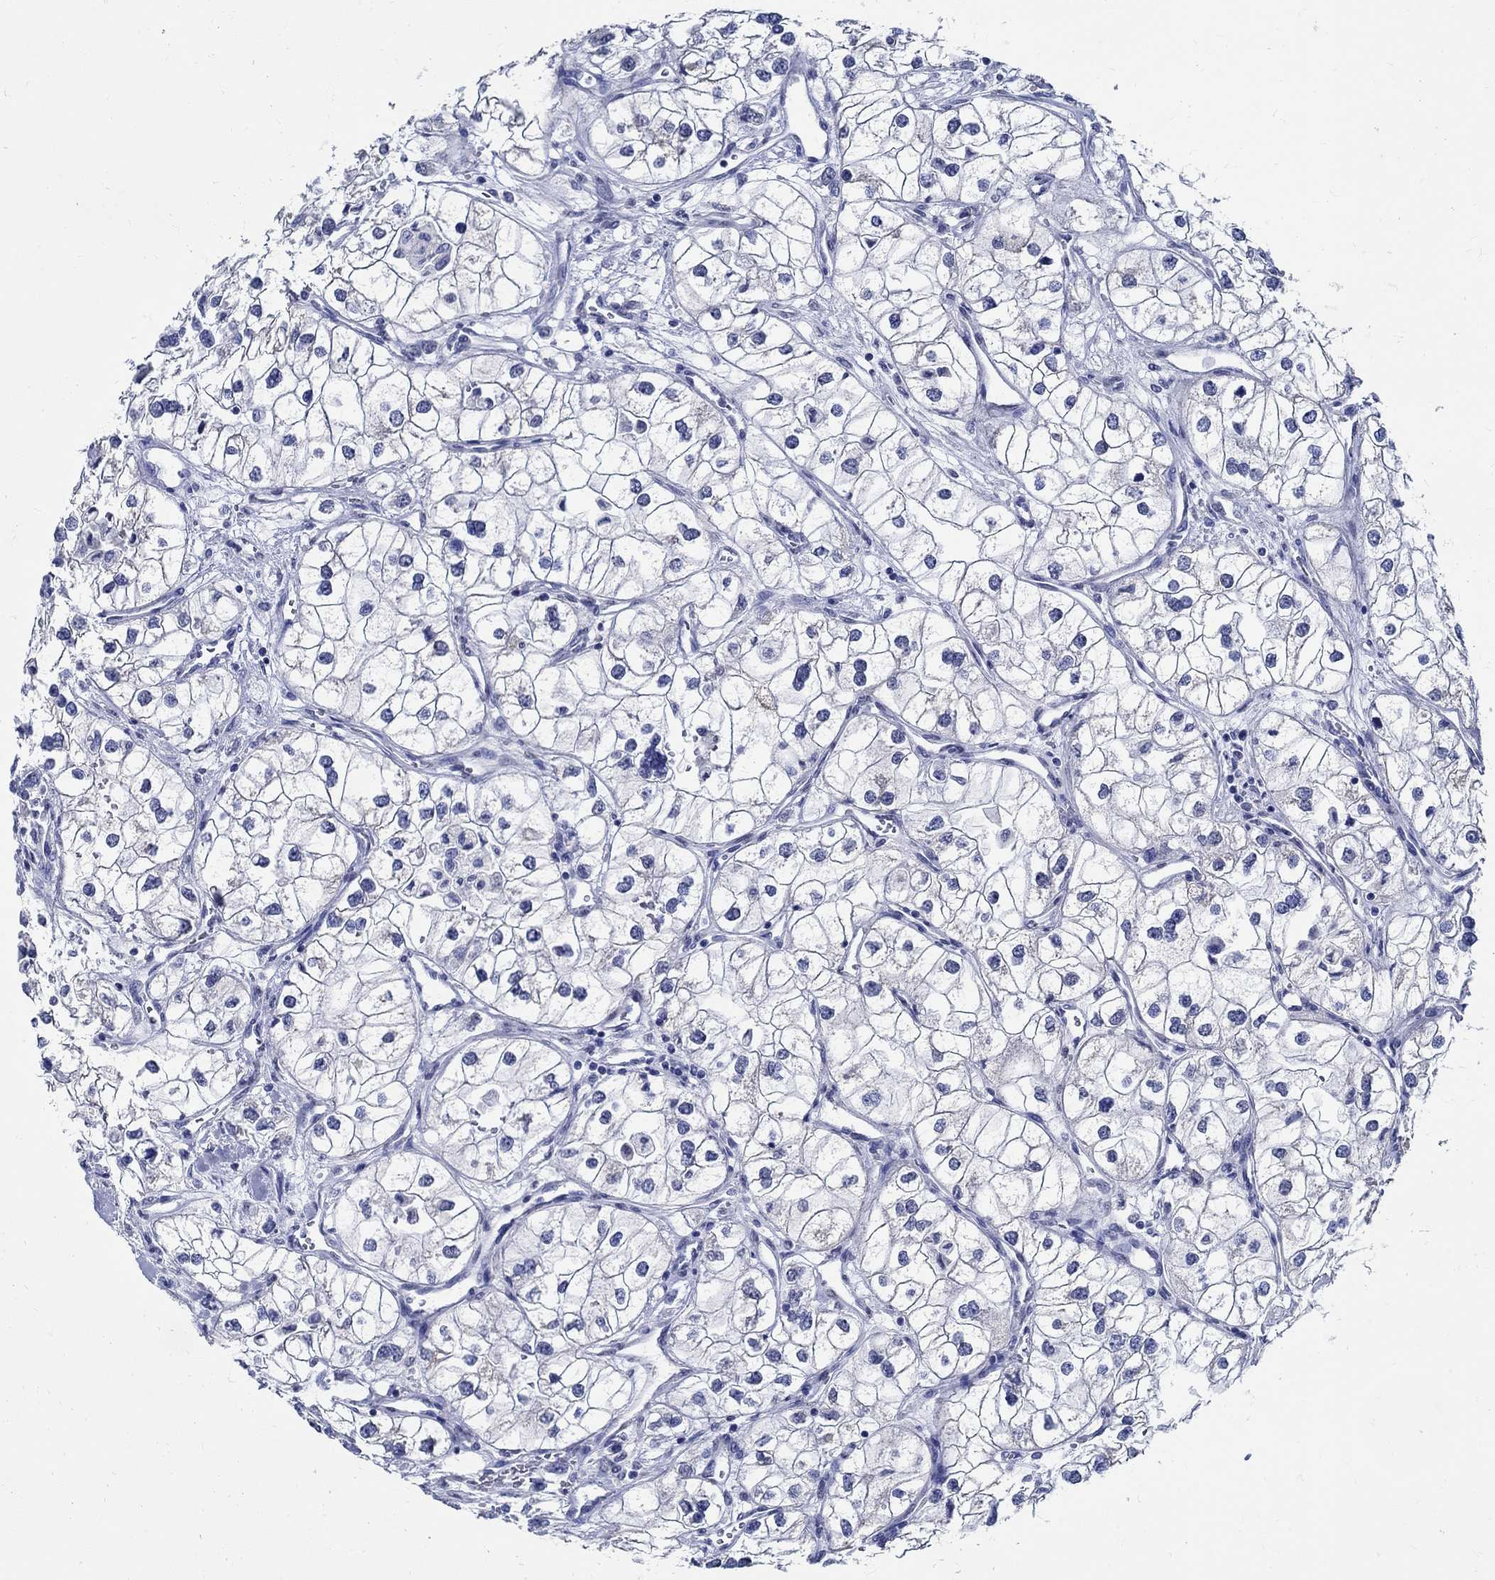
{"staining": {"intensity": "negative", "quantity": "none", "location": "none"}, "tissue": "renal cancer", "cell_type": "Tumor cells", "image_type": "cancer", "snomed": [{"axis": "morphology", "description": "Adenocarcinoma, NOS"}, {"axis": "topography", "description": "Kidney"}], "caption": "Immunohistochemical staining of human renal adenocarcinoma demonstrates no significant positivity in tumor cells.", "gene": "TSPAN16", "patient": {"sex": "male", "age": 59}}